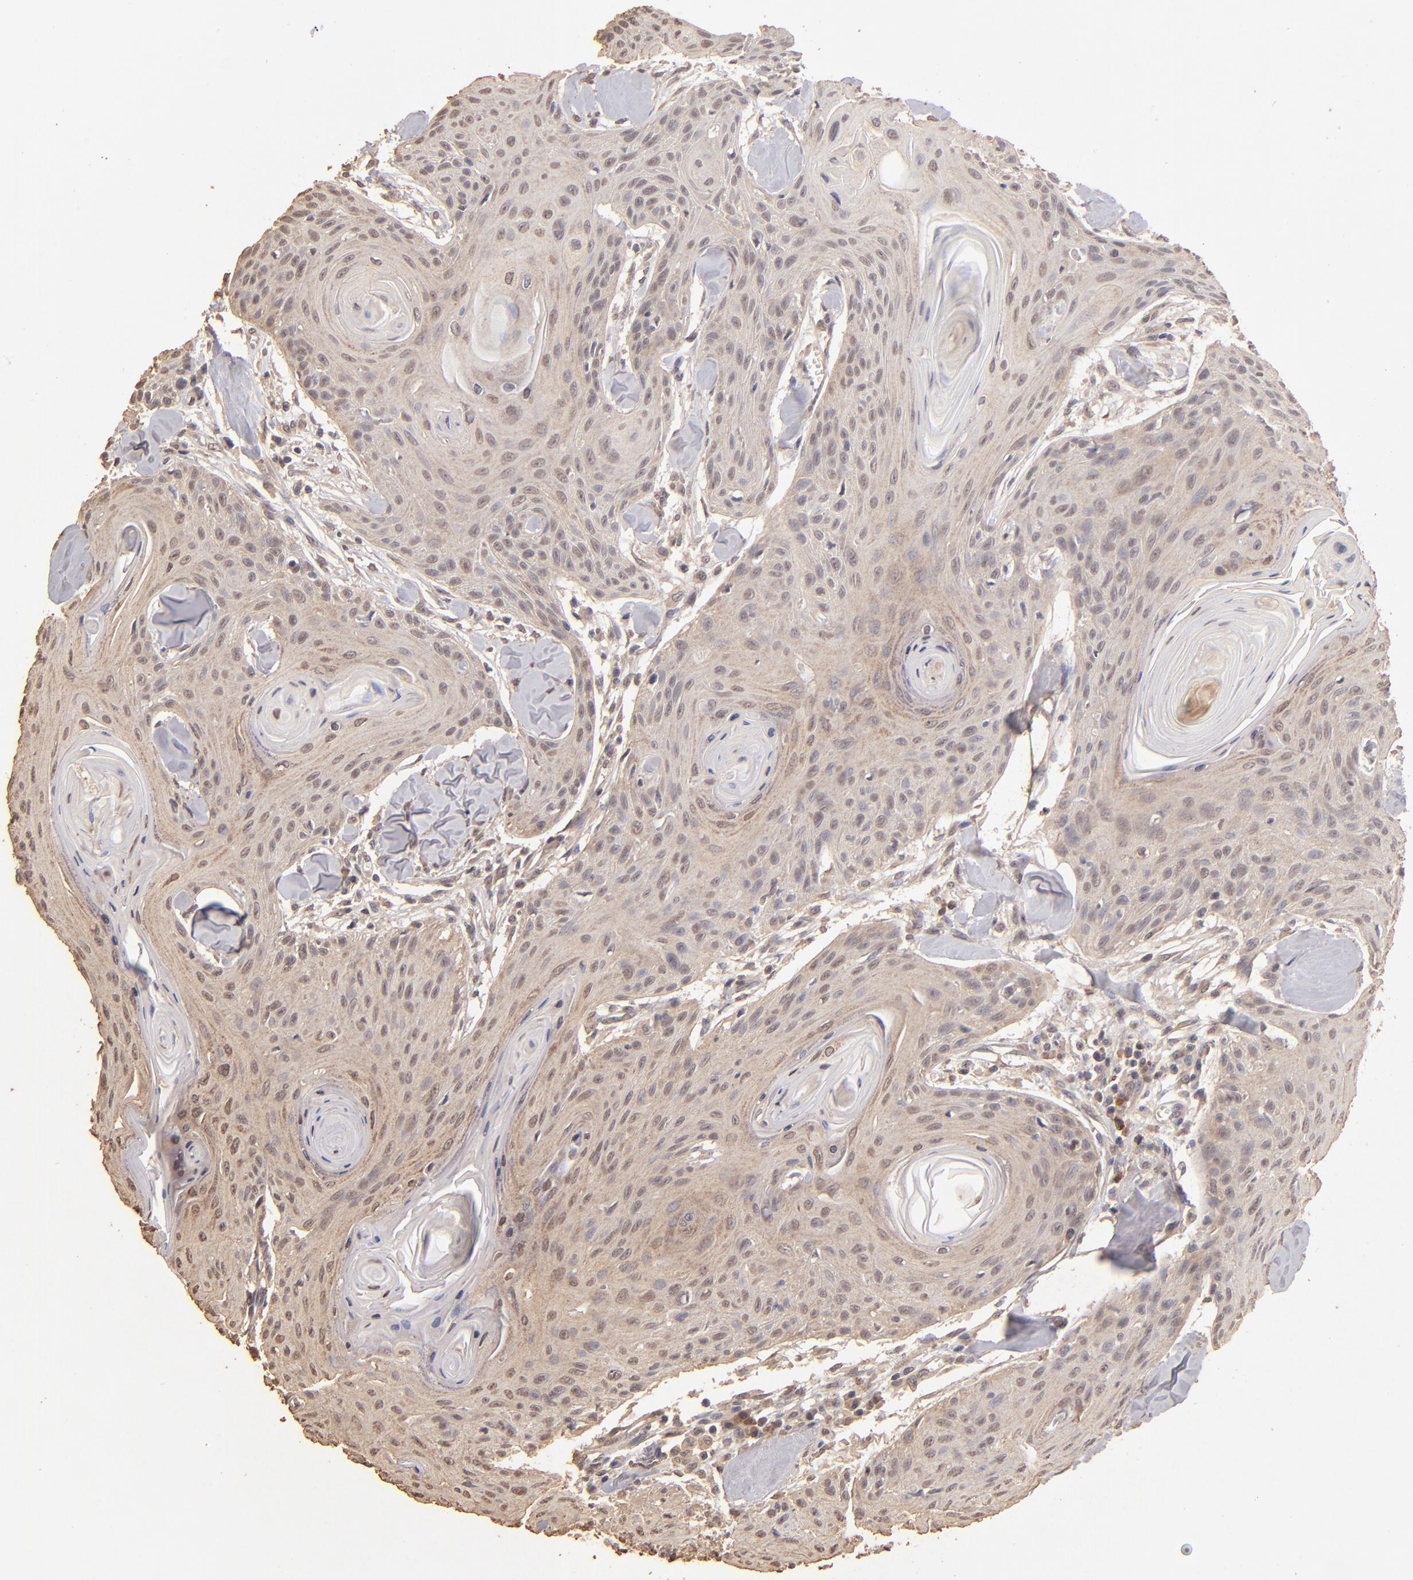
{"staining": {"intensity": "weak", "quantity": ">75%", "location": "cytoplasmic/membranous"}, "tissue": "head and neck cancer", "cell_type": "Tumor cells", "image_type": "cancer", "snomed": [{"axis": "morphology", "description": "Squamous cell carcinoma, NOS"}, {"axis": "morphology", "description": "Squamous cell carcinoma, metastatic, NOS"}, {"axis": "topography", "description": "Lymph node"}, {"axis": "topography", "description": "Salivary gland"}, {"axis": "topography", "description": "Head-Neck"}], "caption": "A histopathology image of head and neck squamous cell carcinoma stained for a protein displays weak cytoplasmic/membranous brown staining in tumor cells. The staining was performed using DAB (3,3'-diaminobenzidine), with brown indicating positive protein expression. Nuclei are stained blue with hematoxylin.", "gene": "OPHN1", "patient": {"sex": "female", "age": 74}}